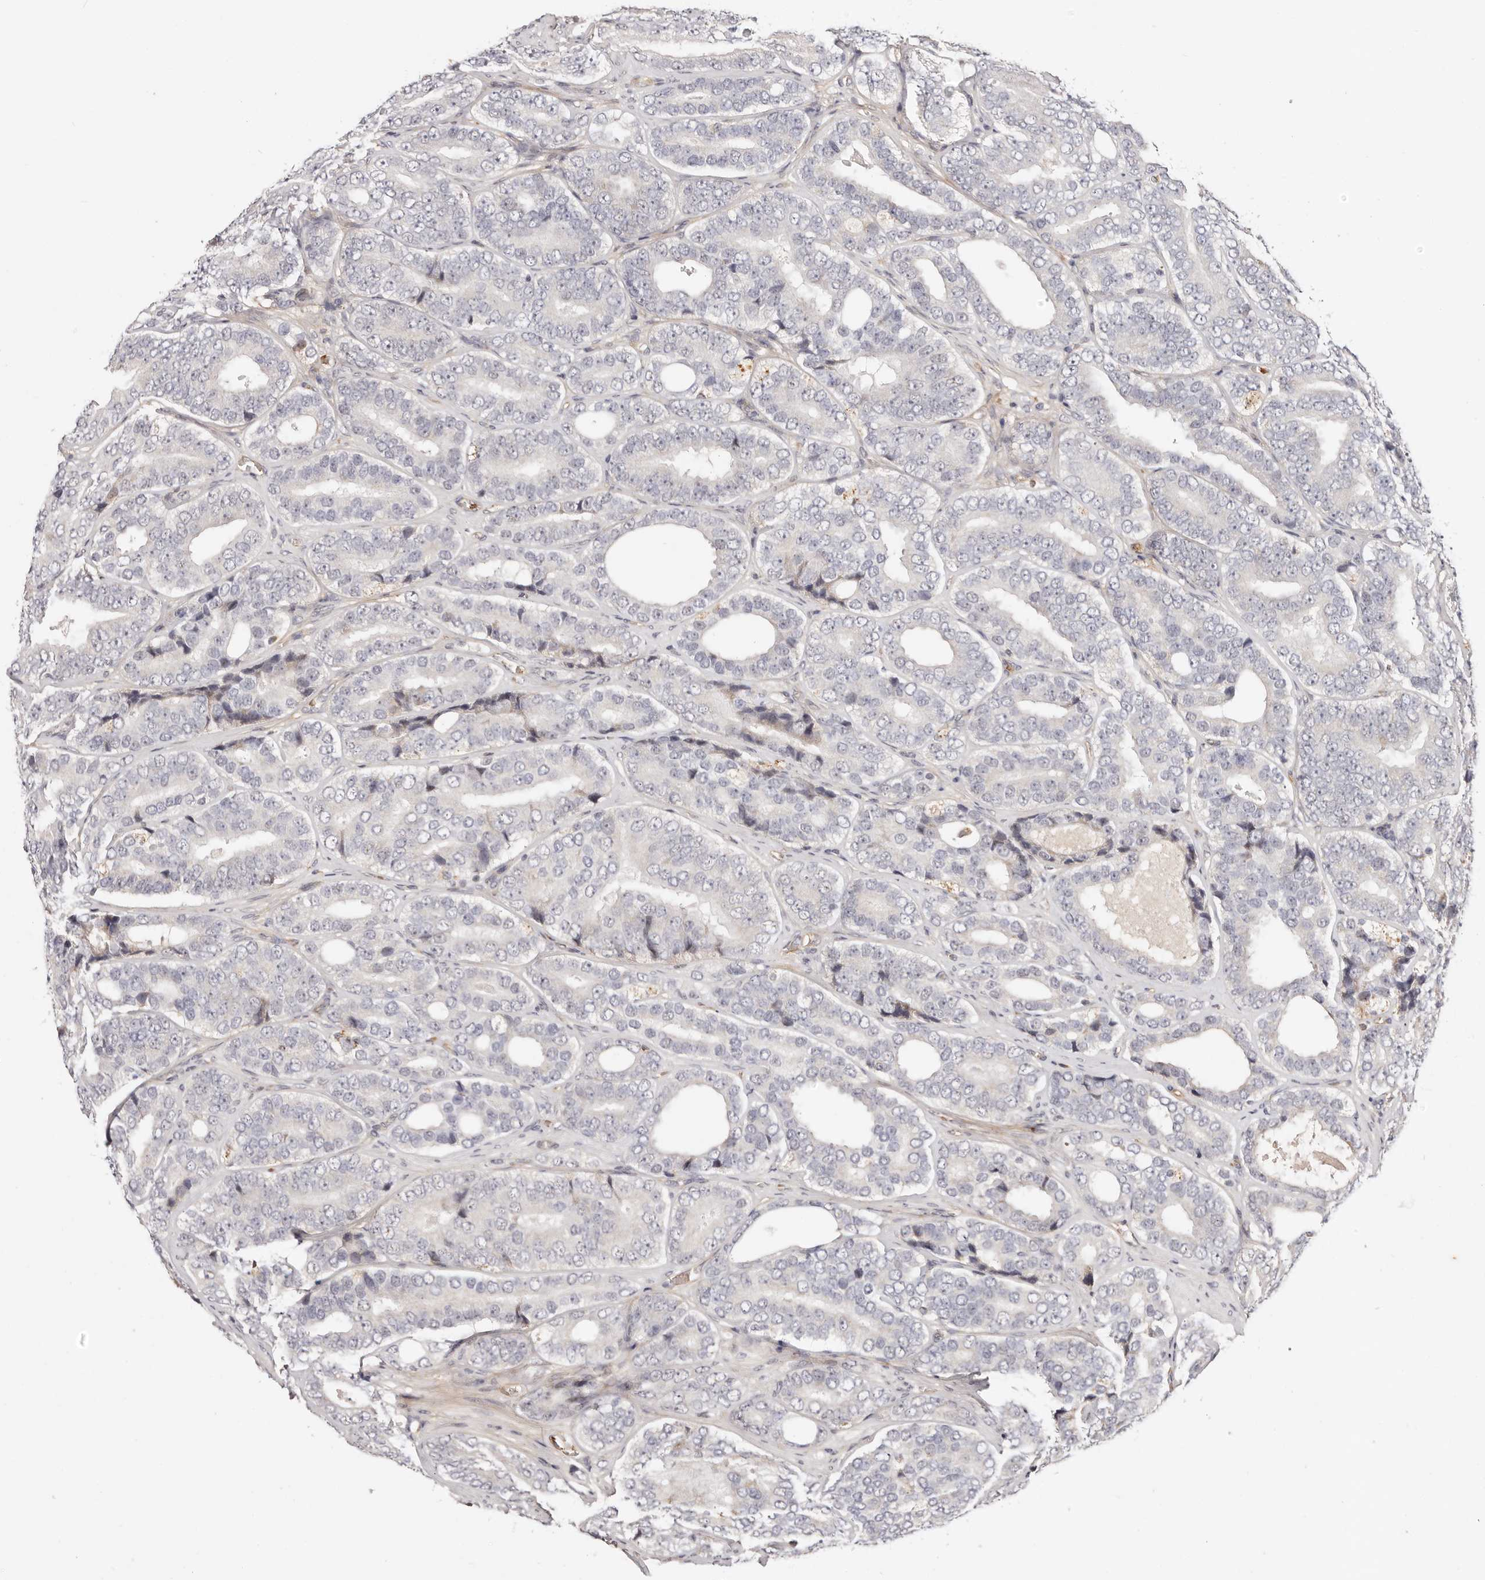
{"staining": {"intensity": "negative", "quantity": "none", "location": "none"}, "tissue": "prostate cancer", "cell_type": "Tumor cells", "image_type": "cancer", "snomed": [{"axis": "morphology", "description": "Adenocarcinoma, High grade"}, {"axis": "topography", "description": "Prostate"}], "caption": "Prostate cancer was stained to show a protein in brown. There is no significant positivity in tumor cells. (Brightfield microscopy of DAB immunohistochemistry at high magnification).", "gene": "WRN", "patient": {"sex": "male", "age": 56}}